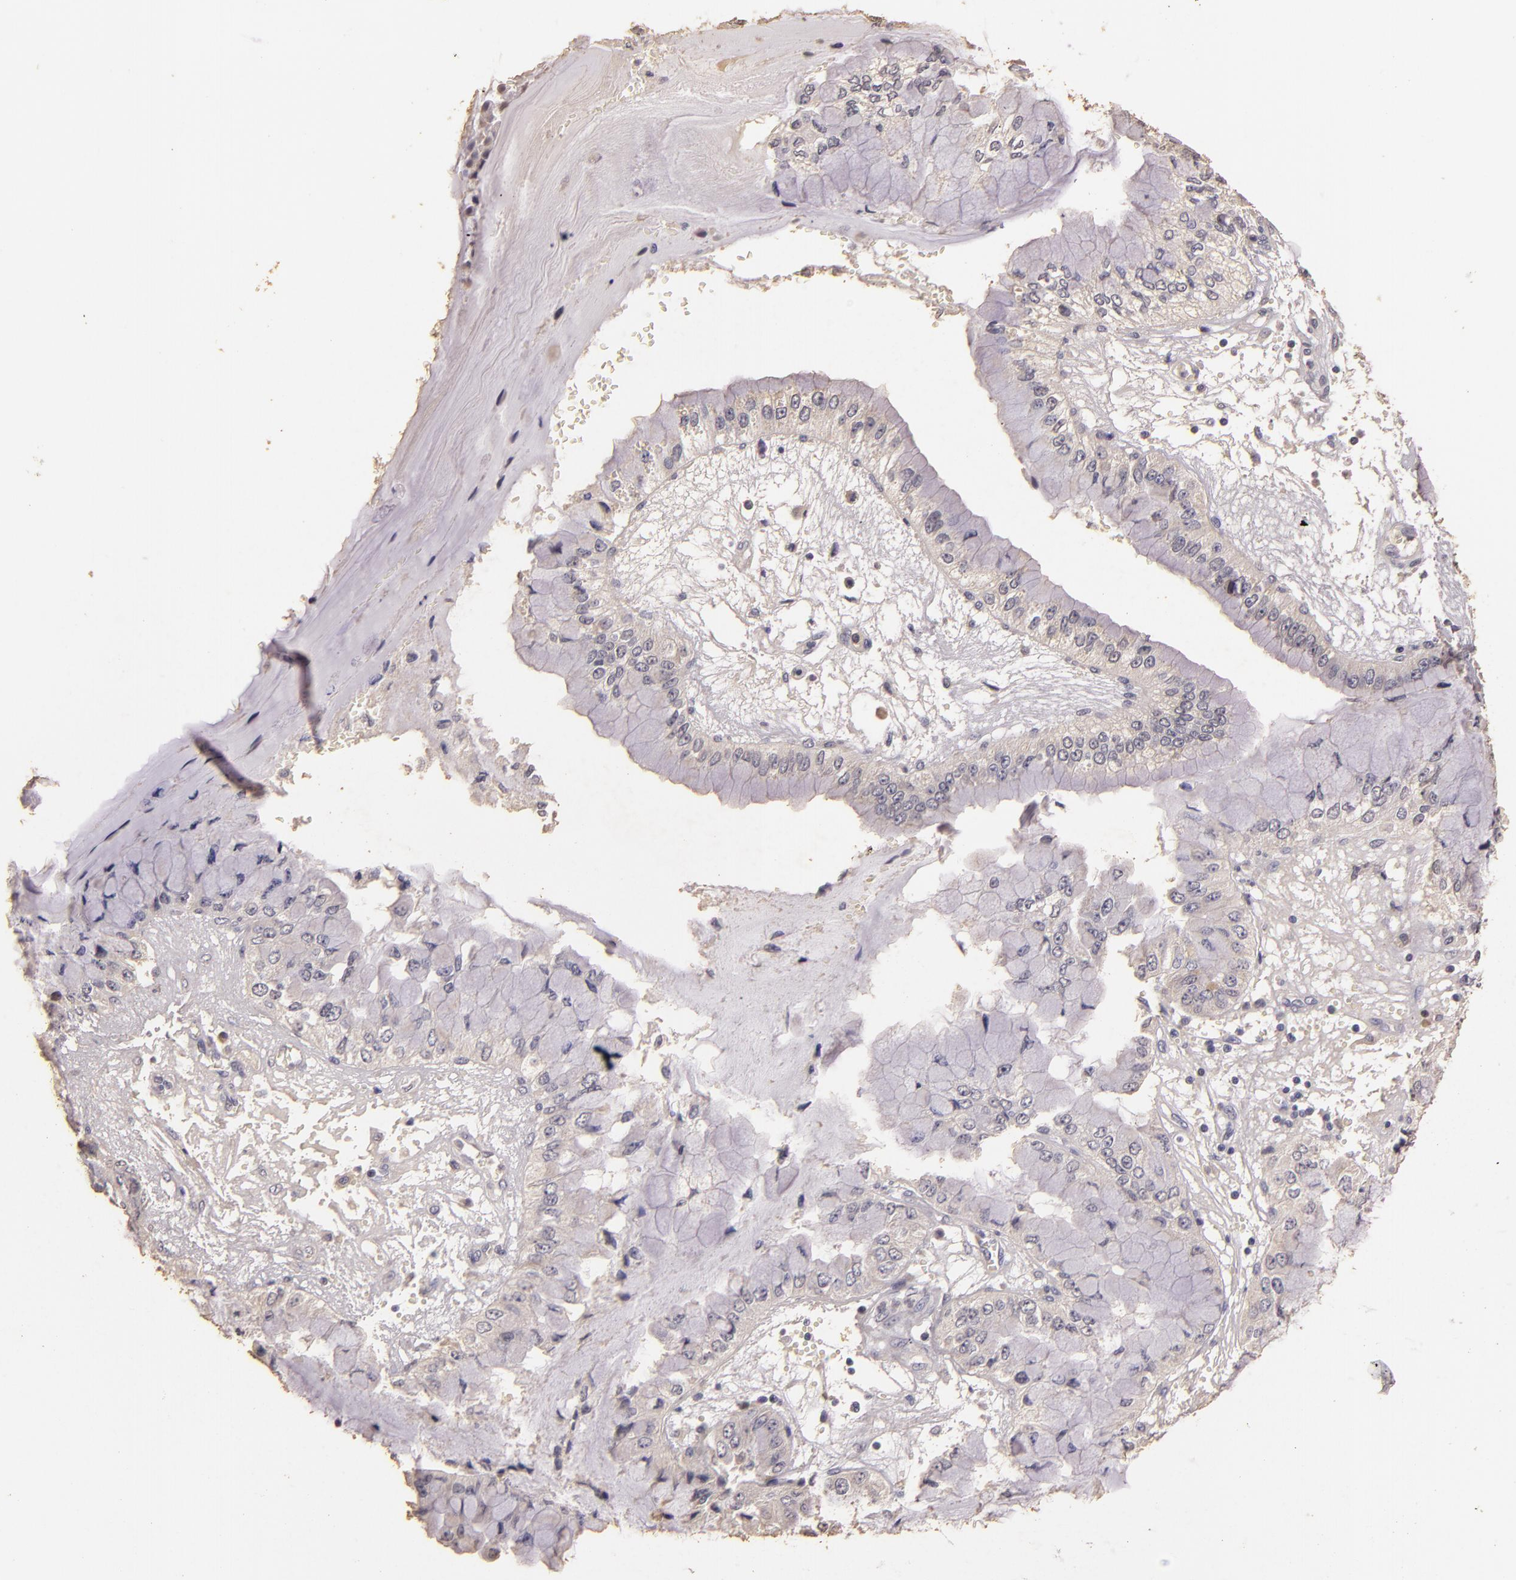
{"staining": {"intensity": "negative", "quantity": "none", "location": "none"}, "tissue": "liver cancer", "cell_type": "Tumor cells", "image_type": "cancer", "snomed": [{"axis": "morphology", "description": "Cholangiocarcinoma"}, {"axis": "topography", "description": "Liver"}], "caption": "Micrograph shows no protein expression in tumor cells of liver cholangiocarcinoma tissue.", "gene": "BCL2L13", "patient": {"sex": "female", "age": 79}}